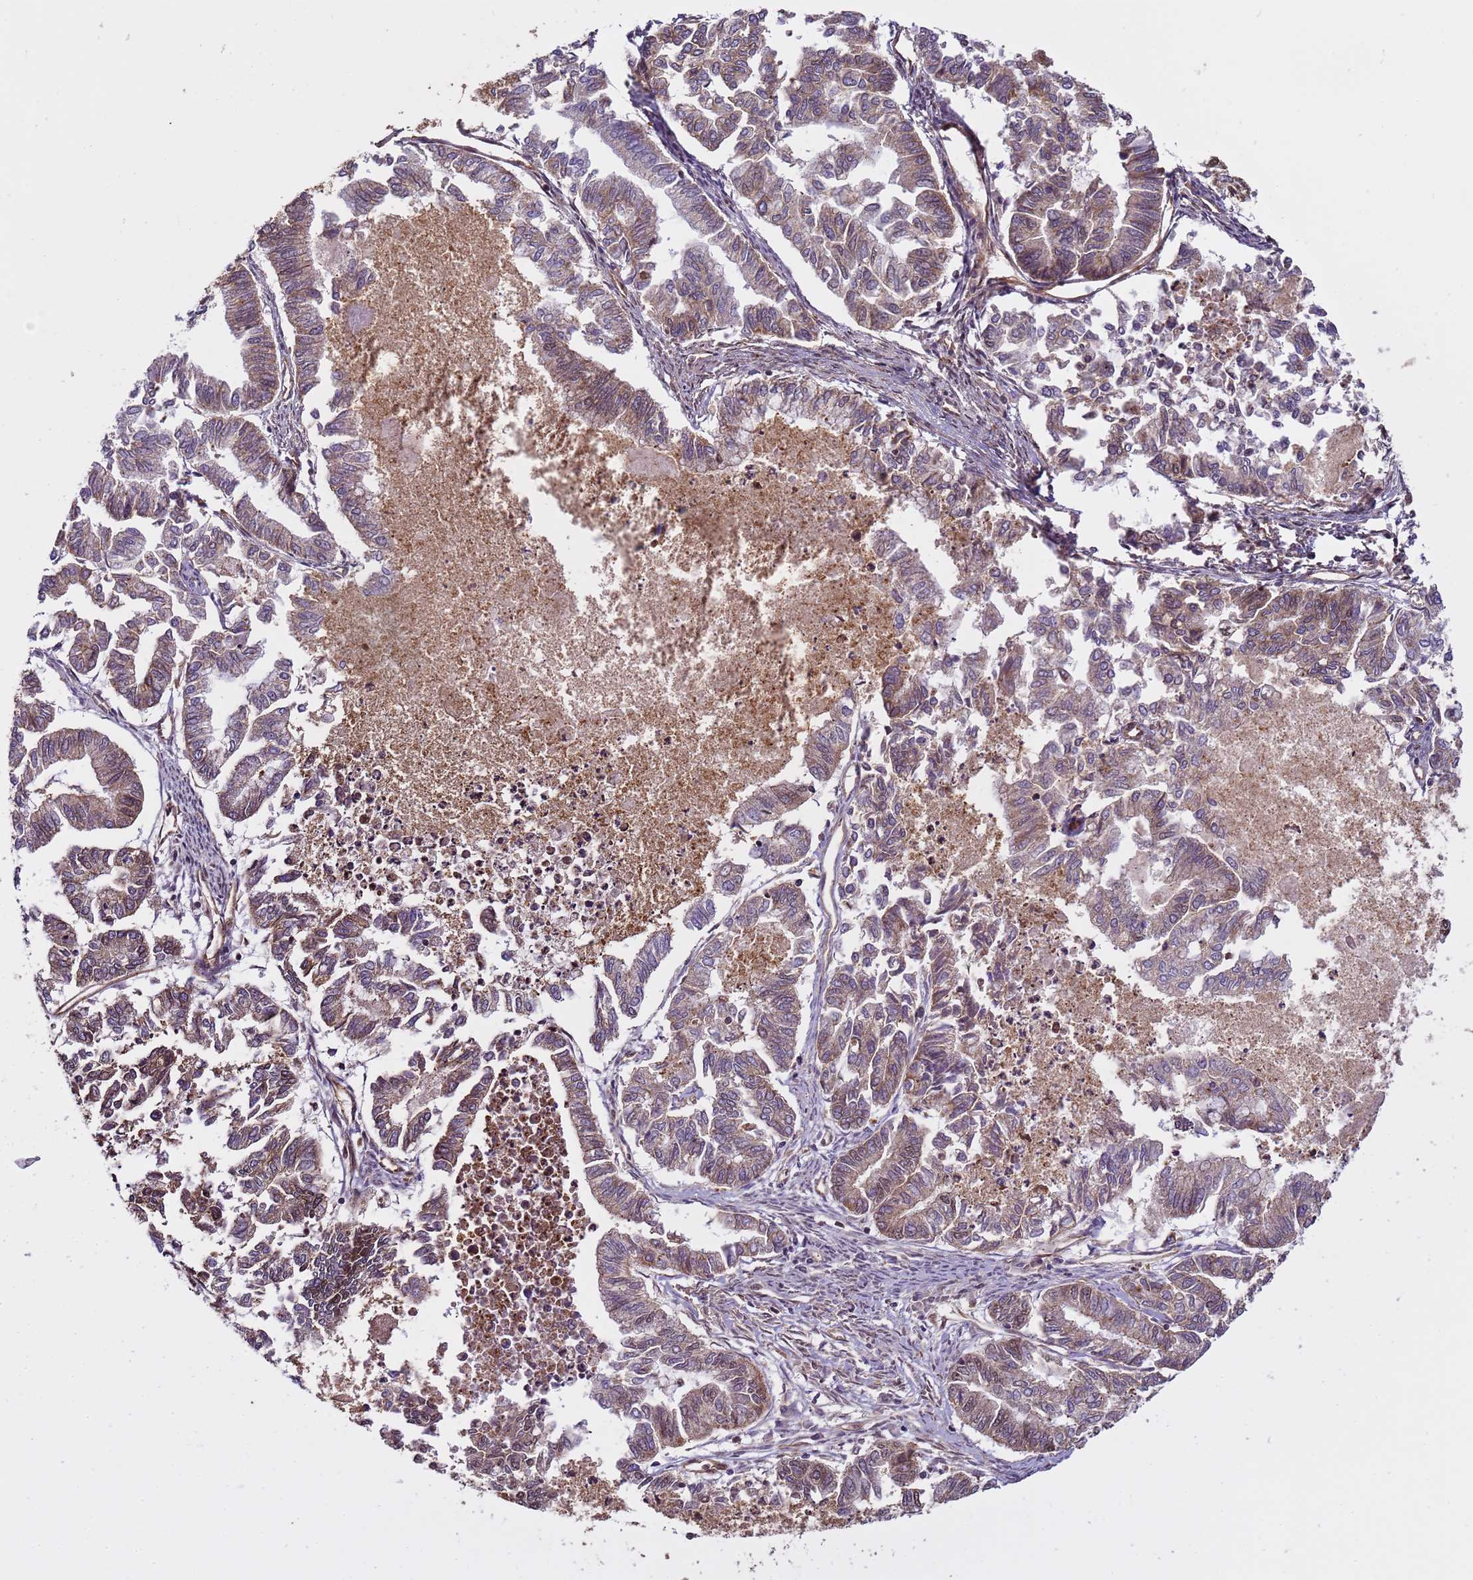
{"staining": {"intensity": "weak", "quantity": "25%-75%", "location": "cytoplasmic/membranous,nuclear"}, "tissue": "endometrial cancer", "cell_type": "Tumor cells", "image_type": "cancer", "snomed": [{"axis": "morphology", "description": "Adenocarcinoma, NOS"}, {"axis": "topography", "description": "Endometrium"}], "caption": "Approximately 25%-75% of tumor cells in human endometrial cancer (adenocarcinoma) exhibit weak cytoplasmic/membranous and nuclear protein positivity as visualized by brown immunohistochemical staining.", "gene": "EMC2", "patient": {"sex": "female", "age": 79}}